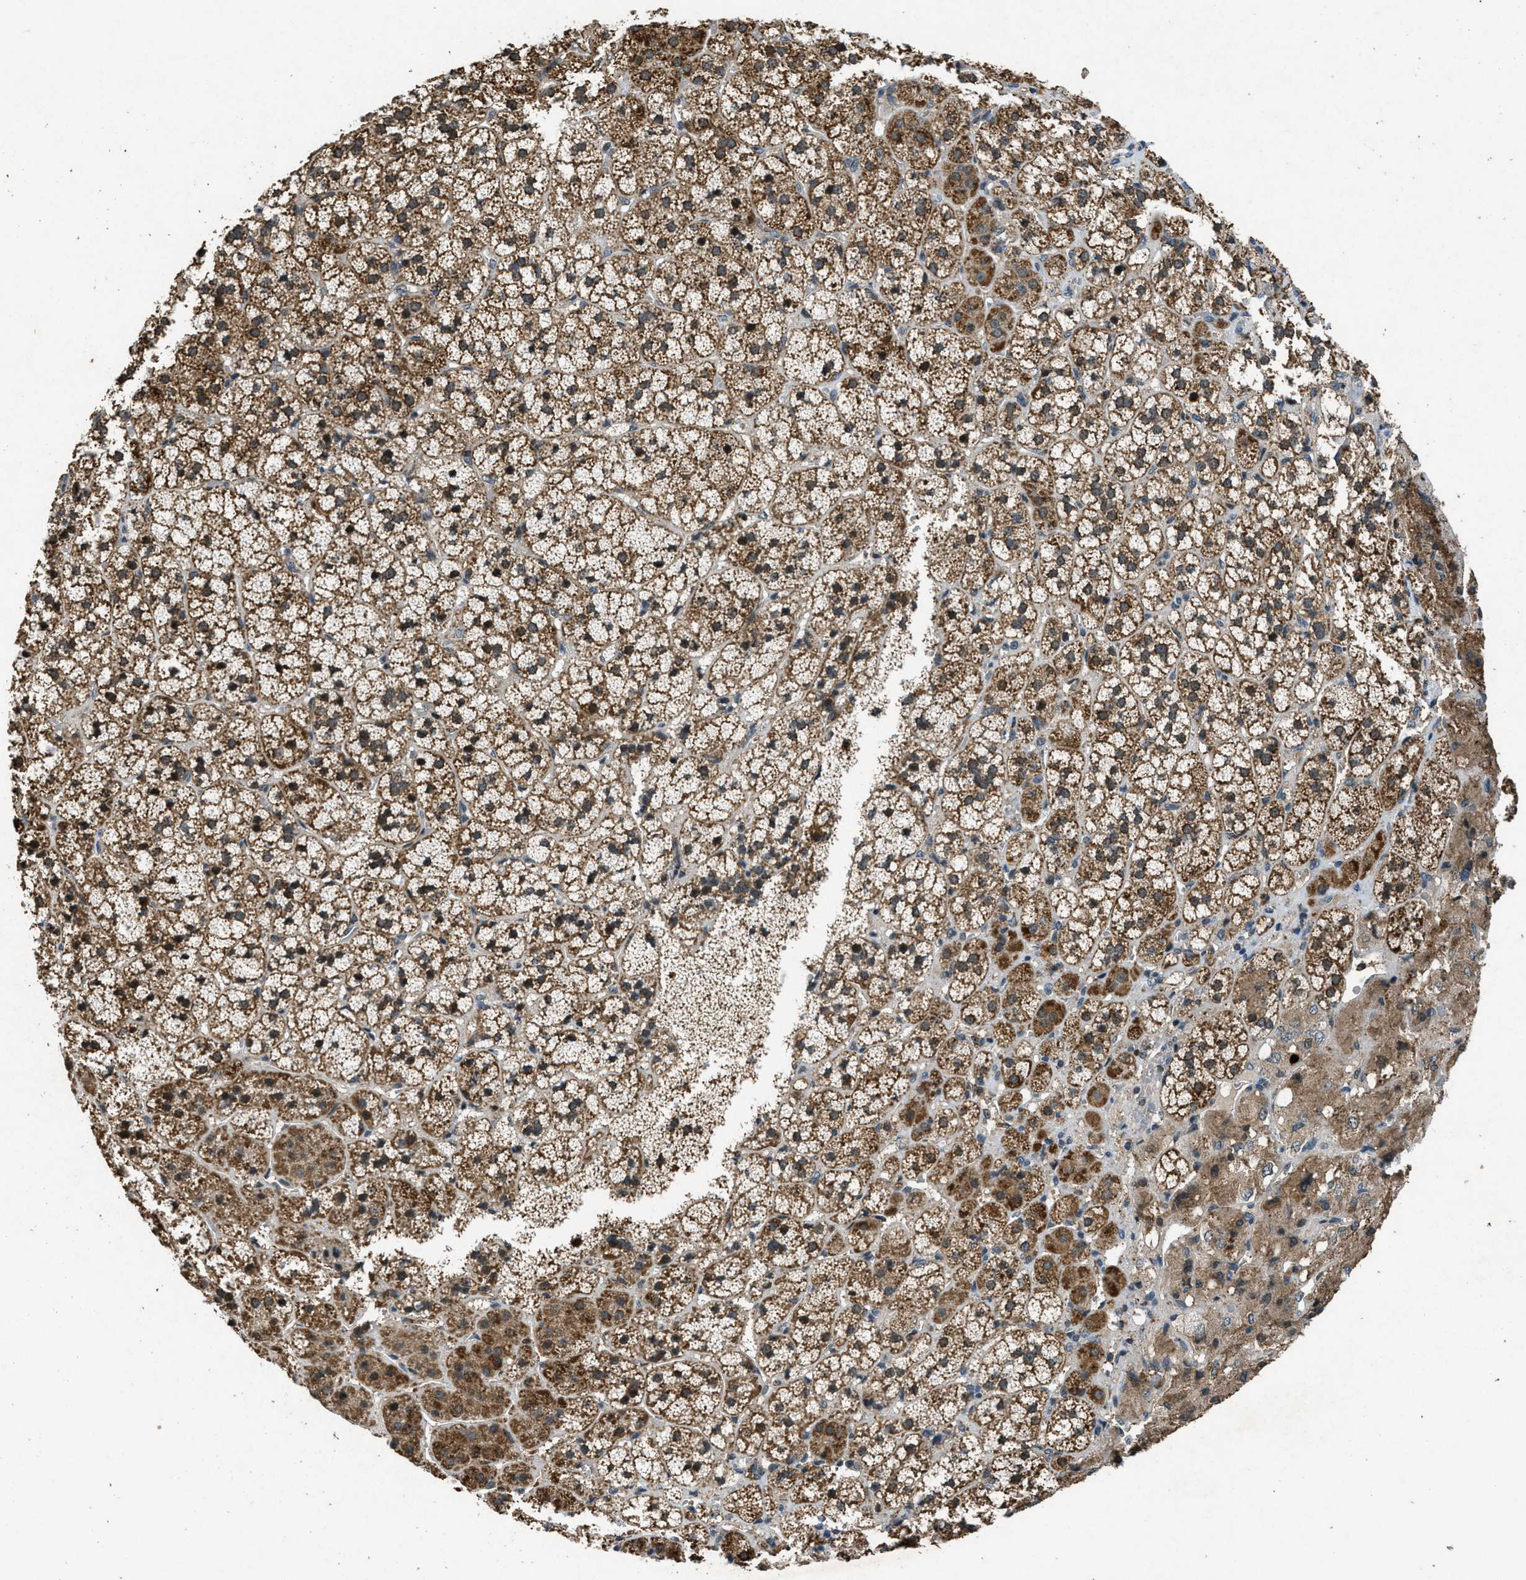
{"staining": {"intensity": "moderate", "quantity": ">75%", "location": "cytoplasmic/membranous"}, "tissue": "adrenal gland", "cell_type": "Glandular cells", "image_type": "normal", "snomed": [{"axis": "morphology", "description": "Normal tissue, NOS"}, {"axis": "topography", "description": "Adrenal gland"}], "caption": "Normal adrenal gland was stained to show a protein in brown. There is medium levels of moderate cytoplasmic/membranous positivity in about >75% of glandular cells. The staining was performed using DAB, with brown indicating positive protein expression. Nuclei are stained blue with hematoxylin.", "gene": "PPP1R15A", "patient": {"sex": "female", "age": 44}}